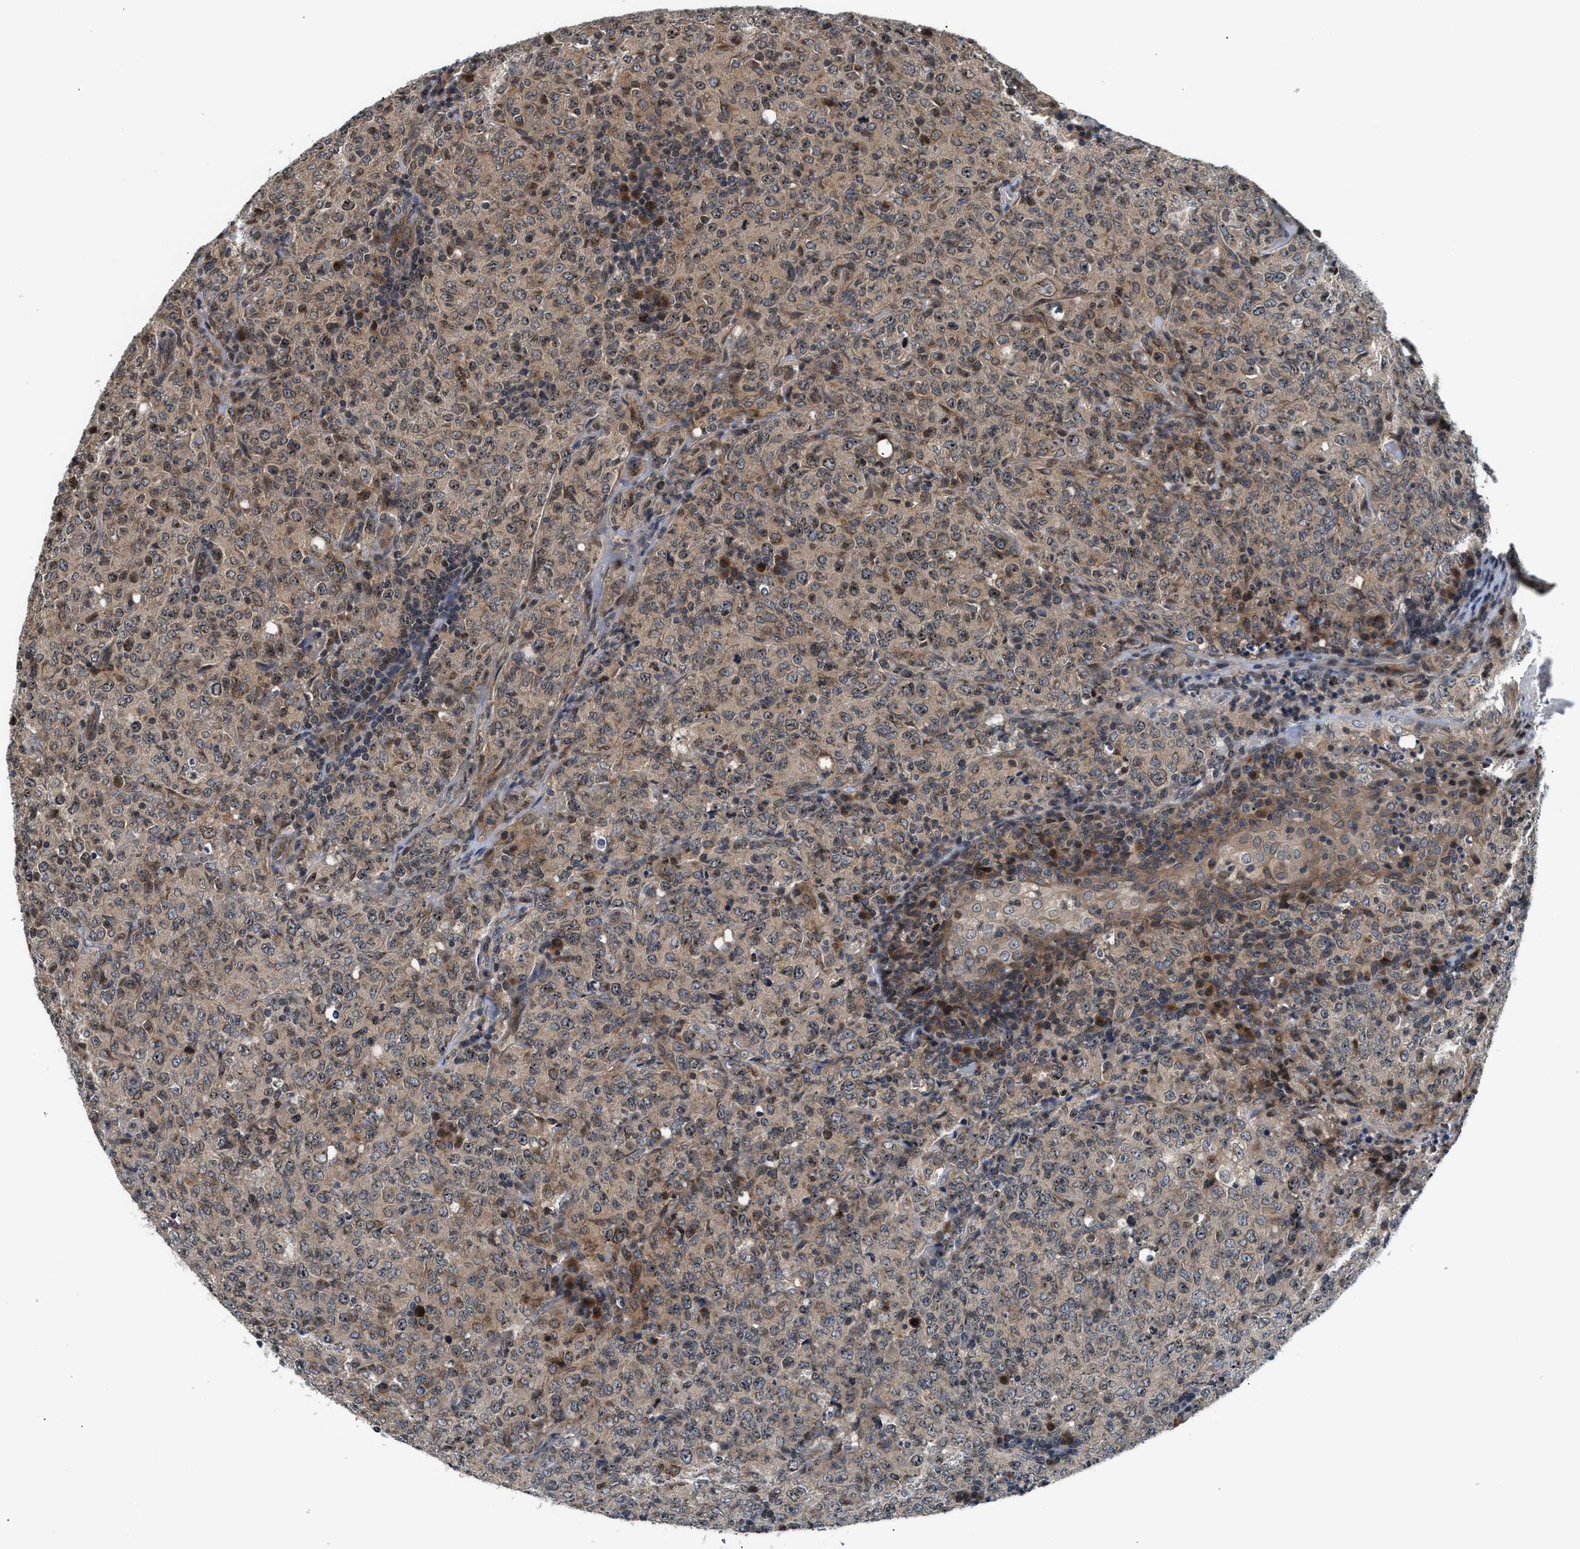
{"staining": {"intensity": "moderate", "quantity": ">75%", "location": "cytoplasmic/membranous"}, "tissue": "lymphoma", "cell_type": "Tumor cells", "image_type": "cancer", "snomed": [{"axis": "morphology", "description": "Malignant lymphoma, non-Hodgkin's type, High grade"}, {"axis": "topography", "description": "Tonsil"}], "caption": "Immunohistochemistry of lymphoma displays medium levels of moderate cytoplasmic/membranous staining in about >75% of tumor cells.", "gene": "RAB29", "patient": {"sex": "female", "age": 36}}